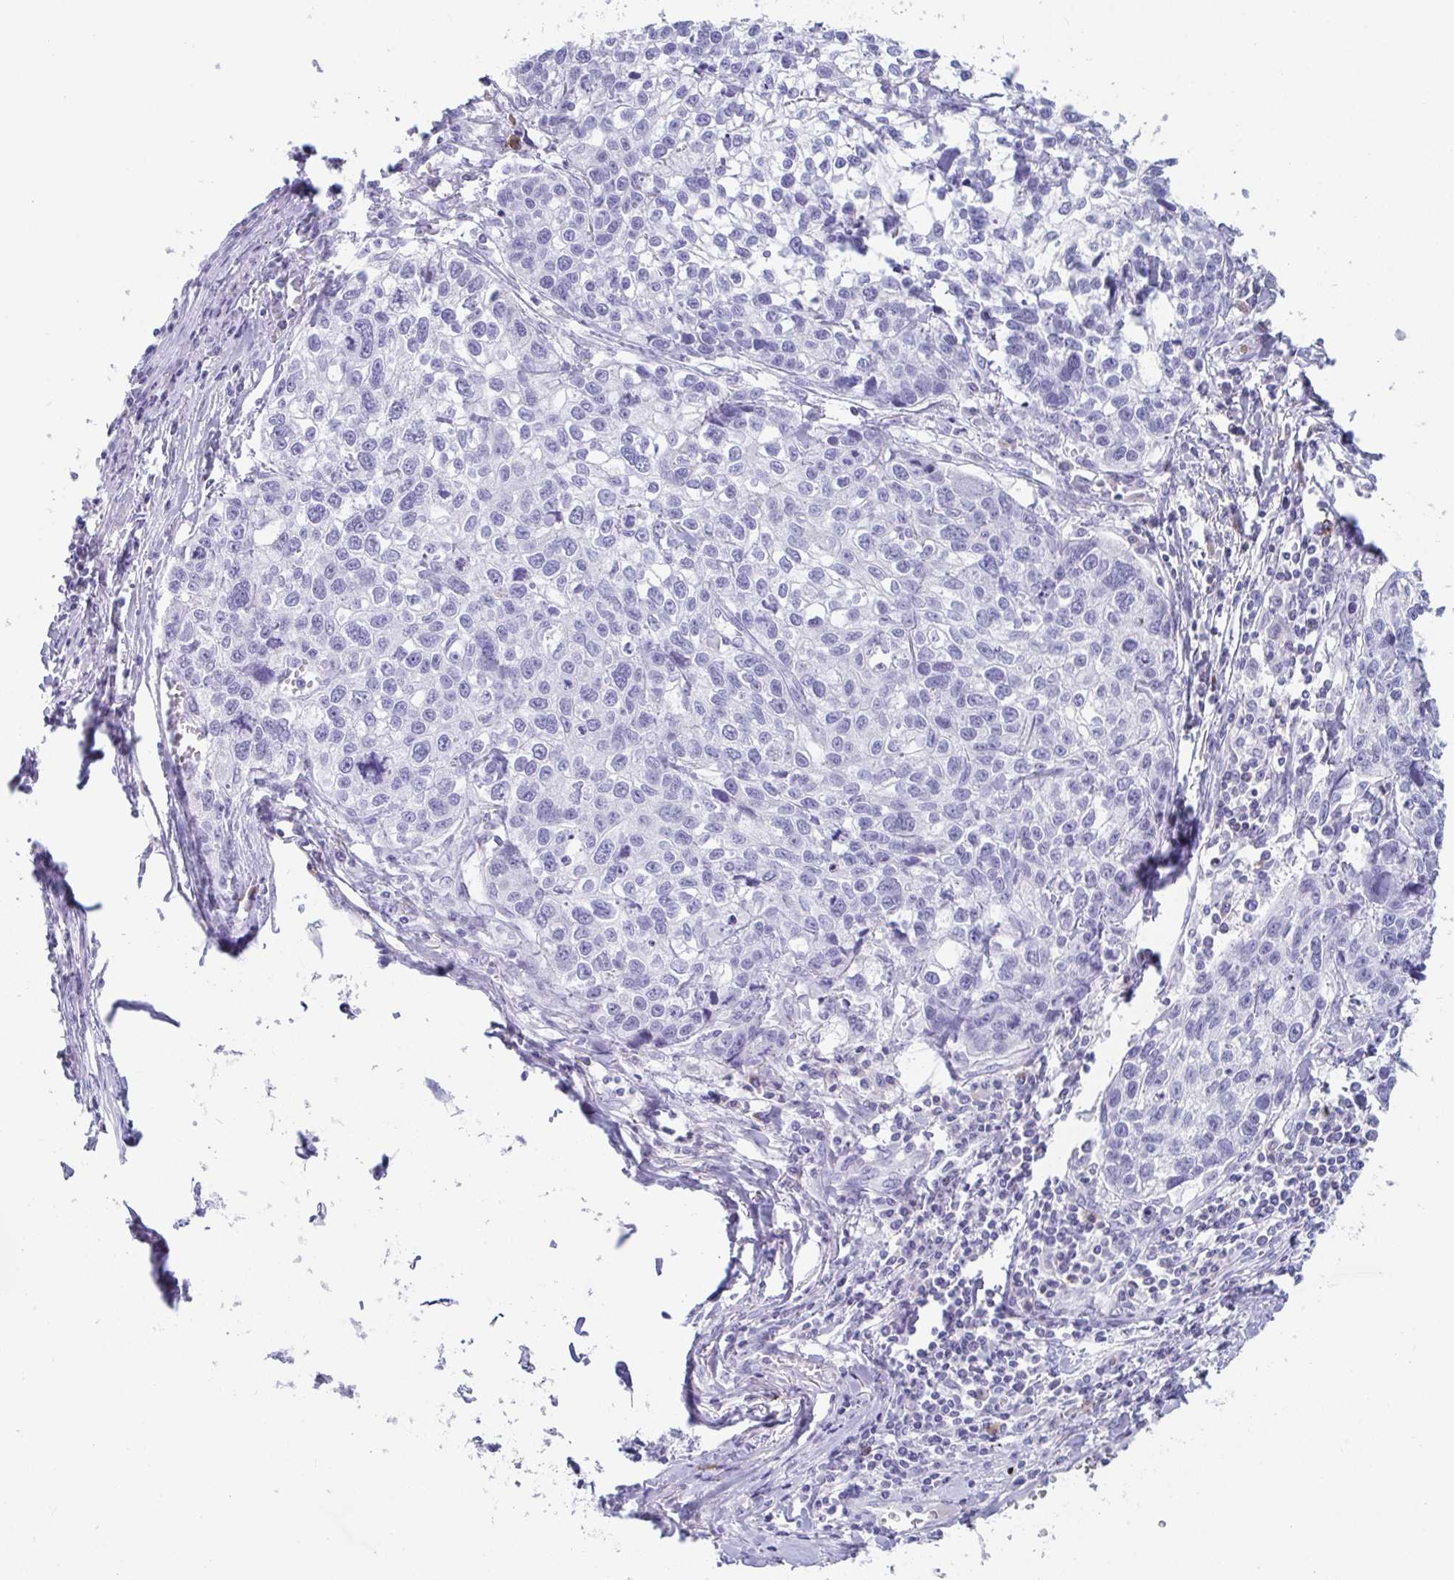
{"staining": {"intensity": "negative", "quantity": "none", "location": "none"}, "tissue": "lung cancer", "cell_type": "Tumor cells", "image_type": "cancer", "snomed": [{"axis": "morphology", "description": "Squamous cell carcinoma, NOS"}, {"axis": "topography", "description": "Lung"}], "caption": "Immunohistochemistry image of neoplastic tissue: human squamous cell carcinoma (lung) stained with DAB (3,3'-diaminobenzidine) reveals no significant protein staining in tumor cells.", "gene": "PLA2G1B", "patient": {"sex": "male", "age": 74}}